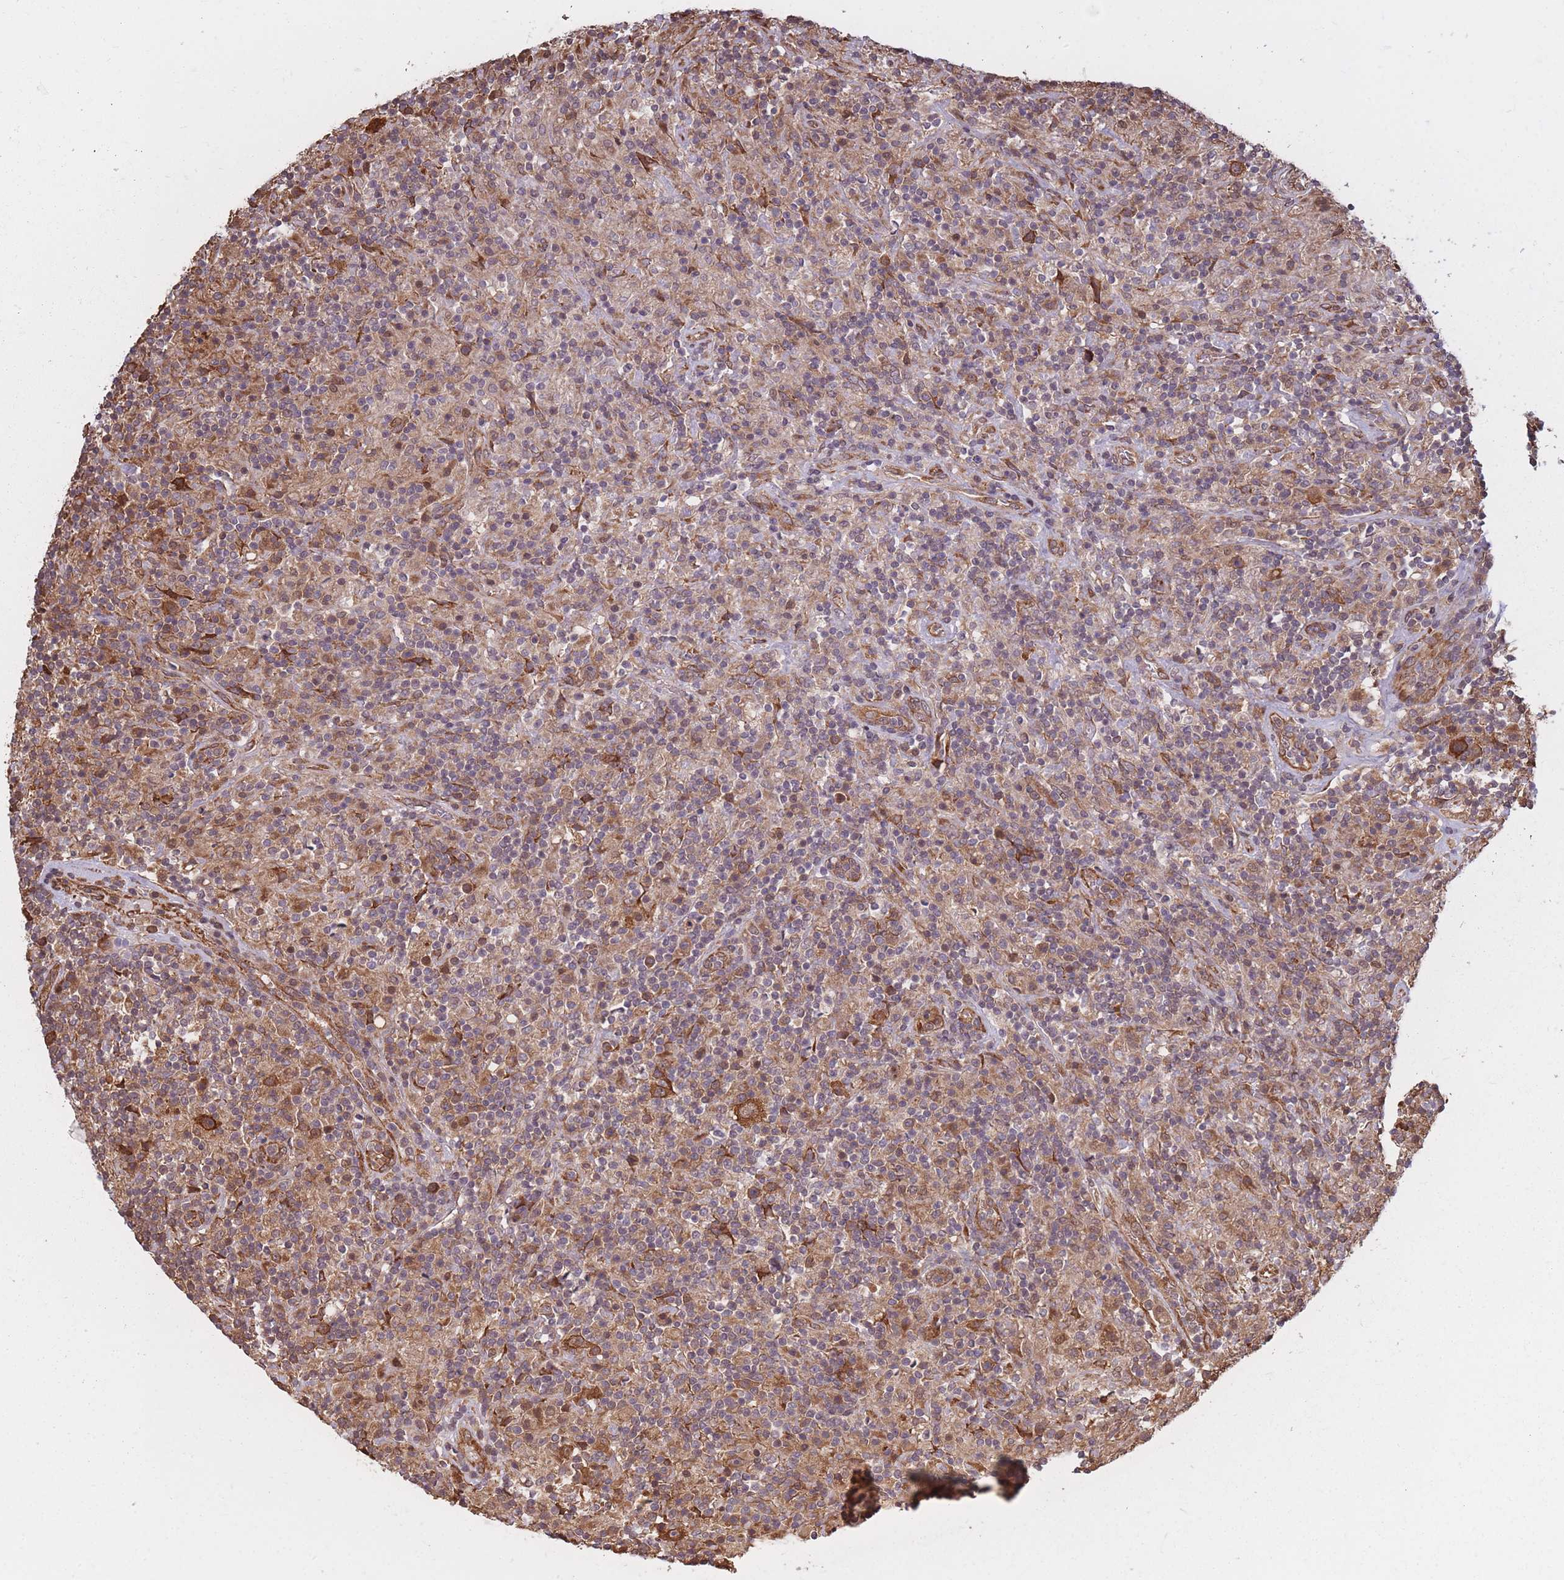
{"staining": {"intensity": "strong", "quantity": ">75%", "location": "cytoplasmic/membranous"}, "tissue": "lymphoma", "cell_type": "Tumor cells", "image_type": "cancer", "snomed": [{"axis": "morphology", "description": "Hodgkin's disease, NOS"}, {"axis": "topography", "description": "Lymph node"}], "caption": "This is a micrograph of IHC staining of lymphoma, which shows strong positivity in the cytoplasmic/membranous of tumor cells.", "gene": "ARL13B", "patient": {"sex": "male", "age": 70}}